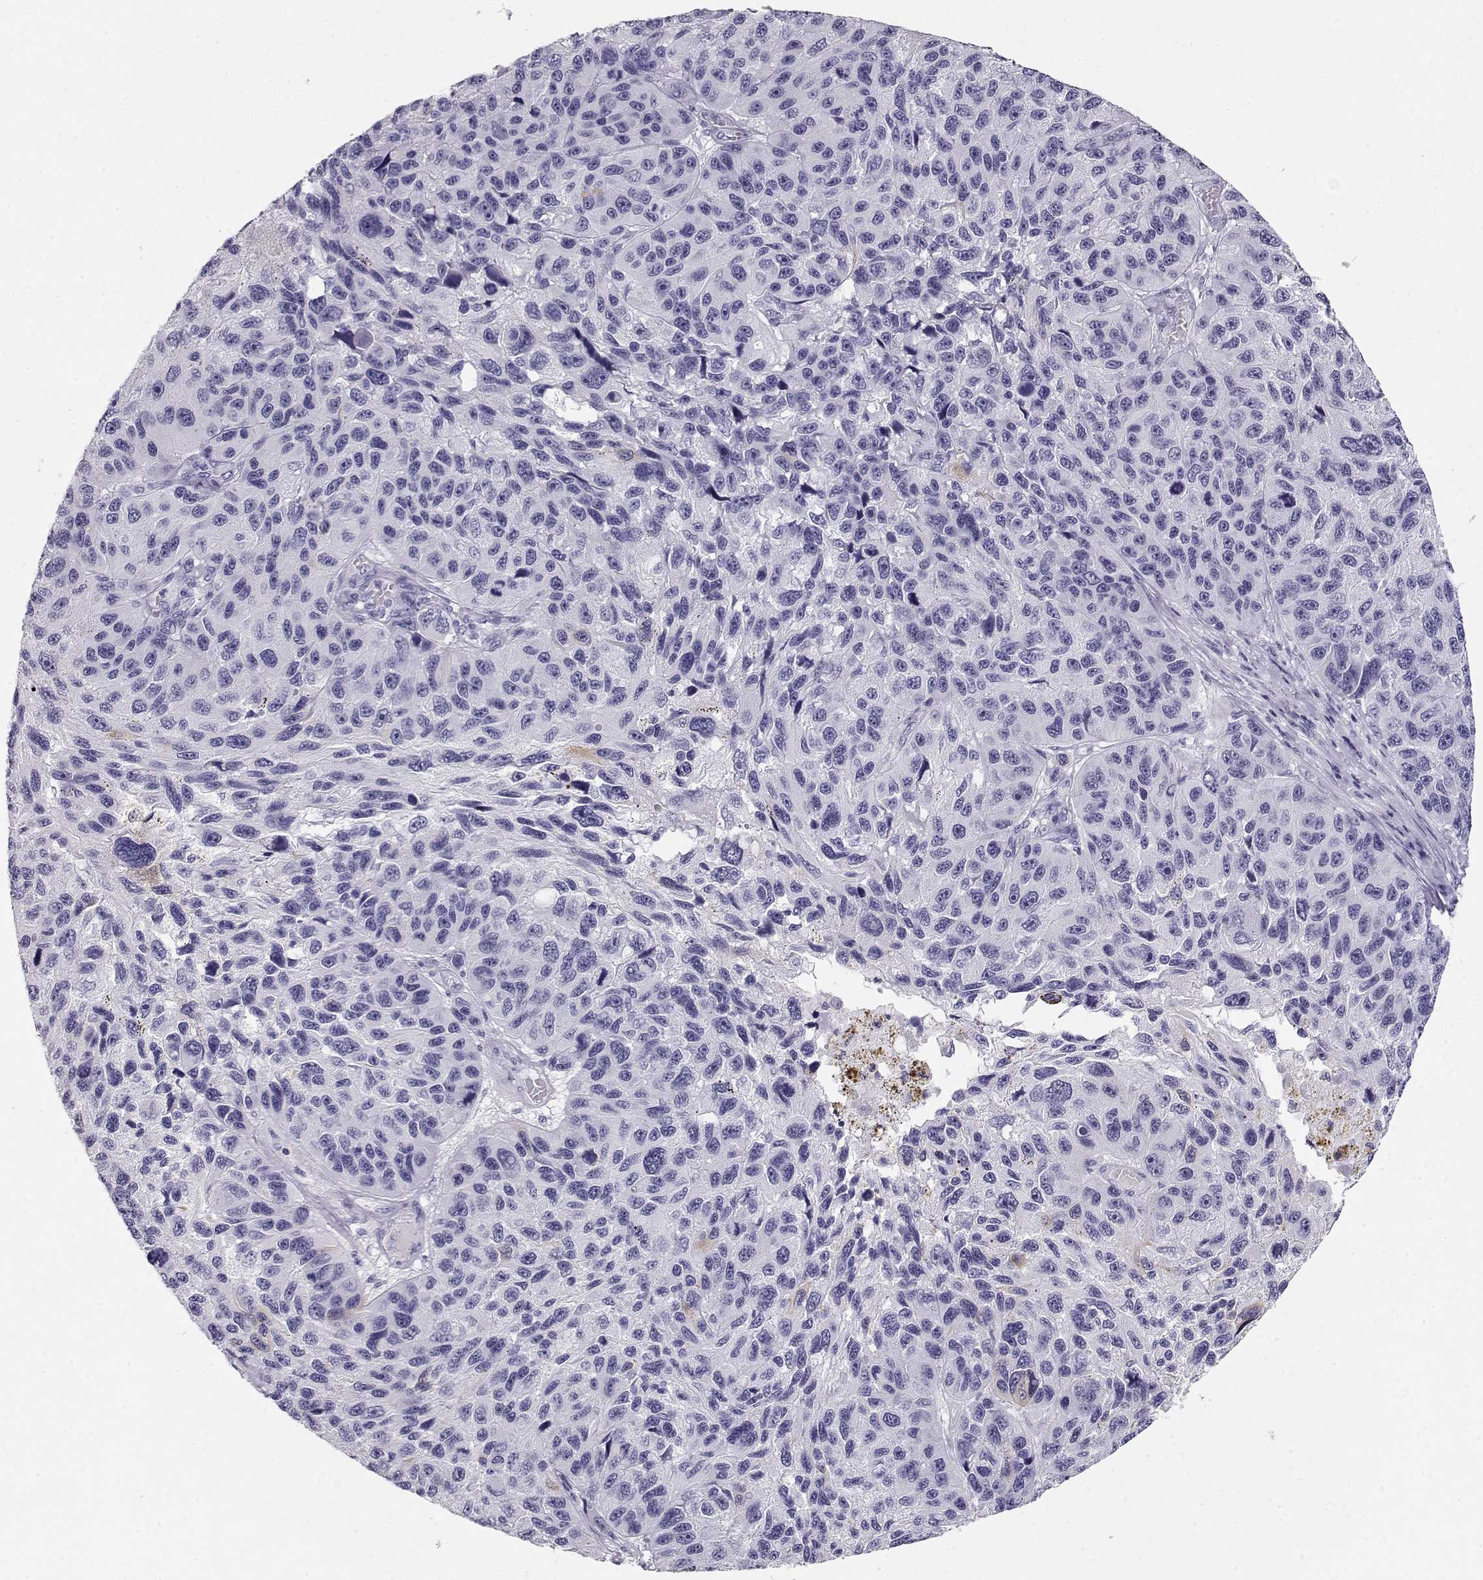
{"staining": {"intensity": "negative", "quantity": "none", "location": "none"}, "tissue": "melanoma", "cell_type": "Tumor cells", "image_type": "cancer", "snomed": [{"axis": "morphology", "description": "Malignant melanoma, NOS"}, {"axis": "topography", "description": "Skin"}], "caption": "Tumor cells show no significant positivity in malignant melanoma.", "gene": "MAGEC1", "patient": {"sex": "male", "age": 53}}